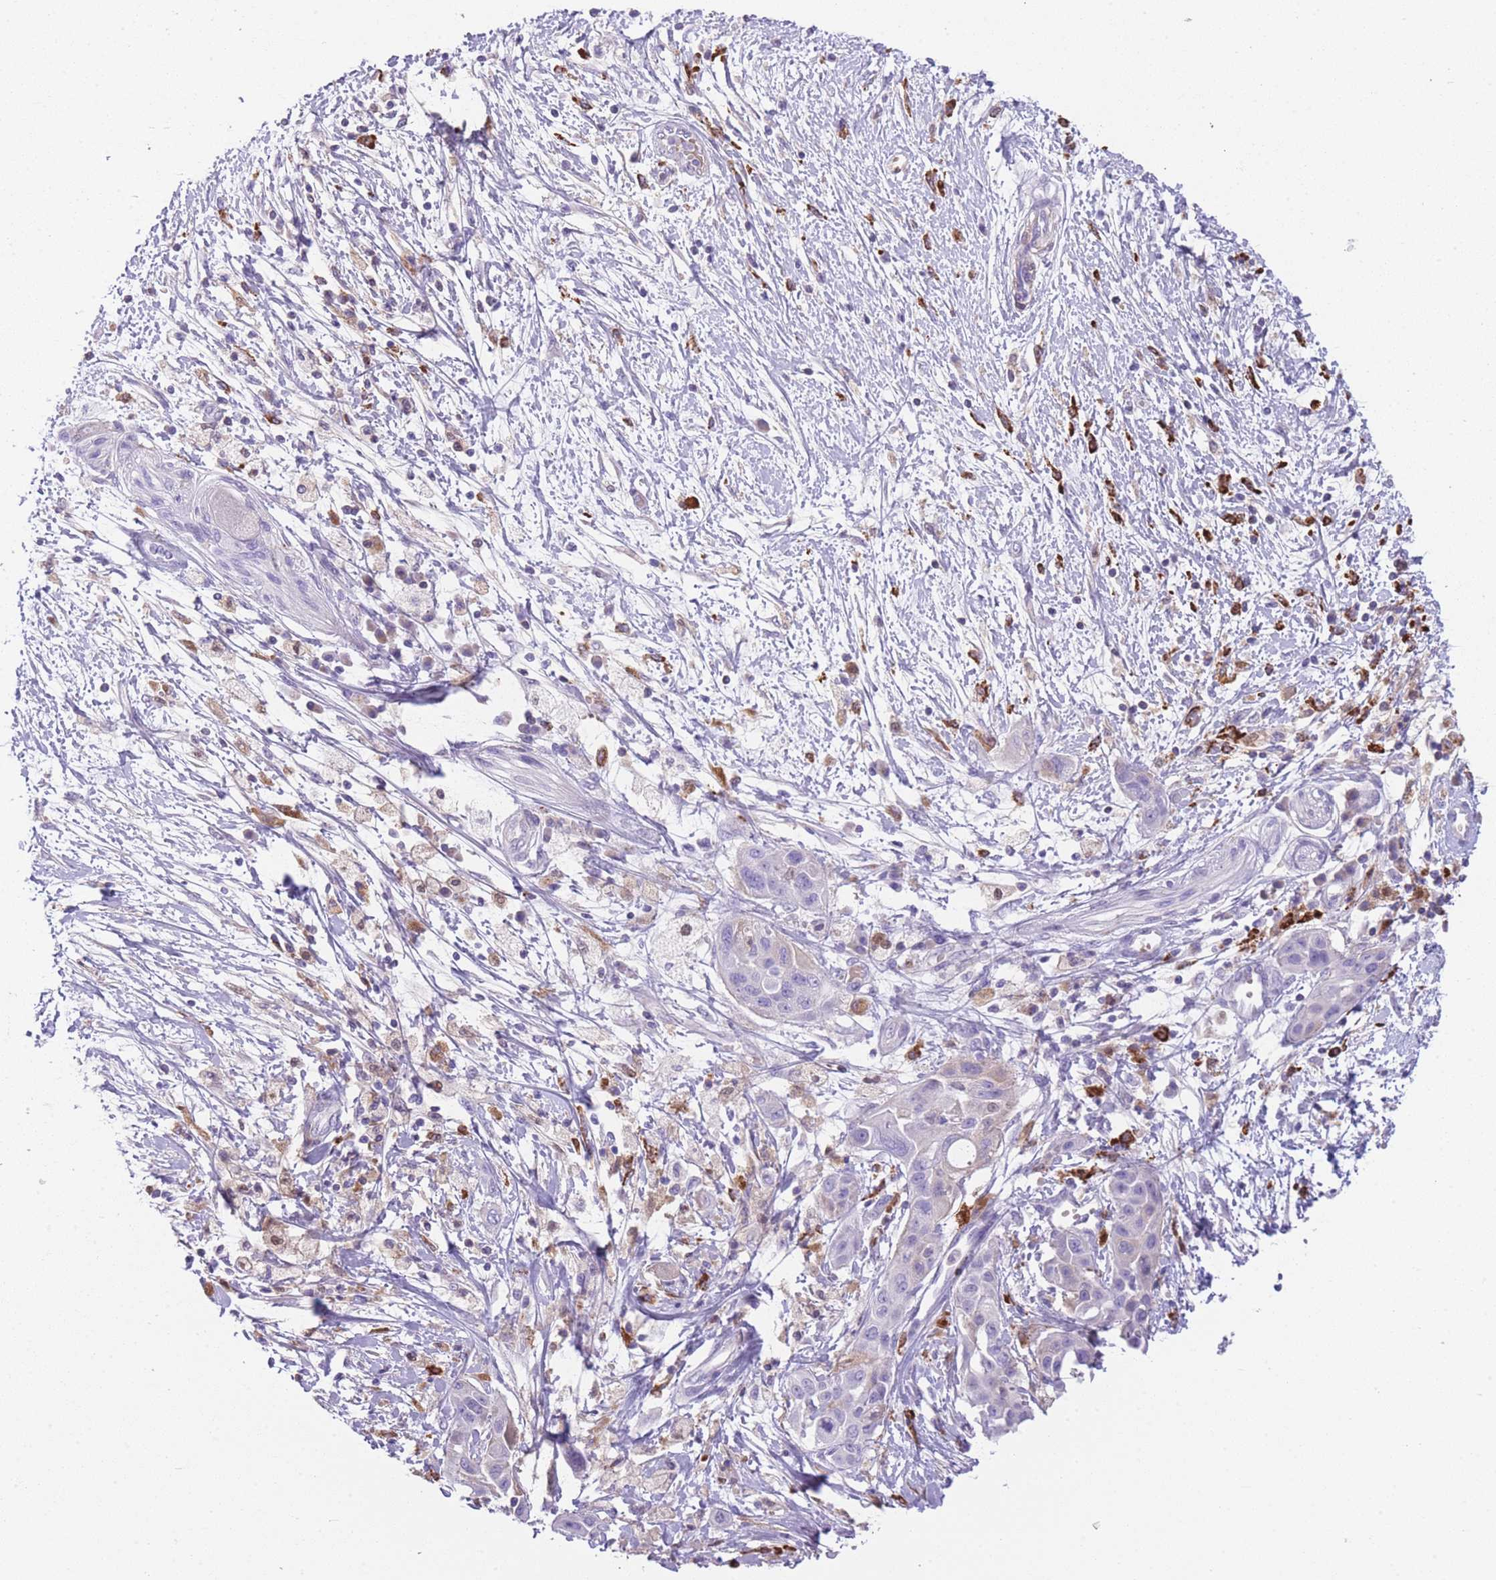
{"staining": {"intensity": "weak", "quantity": "<25%", "location": "cytoplasmic/membranous"}, "tissue": "pancreatic cancer", "cell_type": "Tumor cells", "image_type": "cancer", "snomed": [{"axis": "morphology", "description": "Adenocarcinoma, NOS"}, {"axis": "topography", "description": "Pancreas"}], "caption": "Pancreatic adenocarcinoma stained for a protein using IHC shows no positivity tumor cells.", "gene": "GNAT1", "patient": {"sex": "male", "age": 68}}